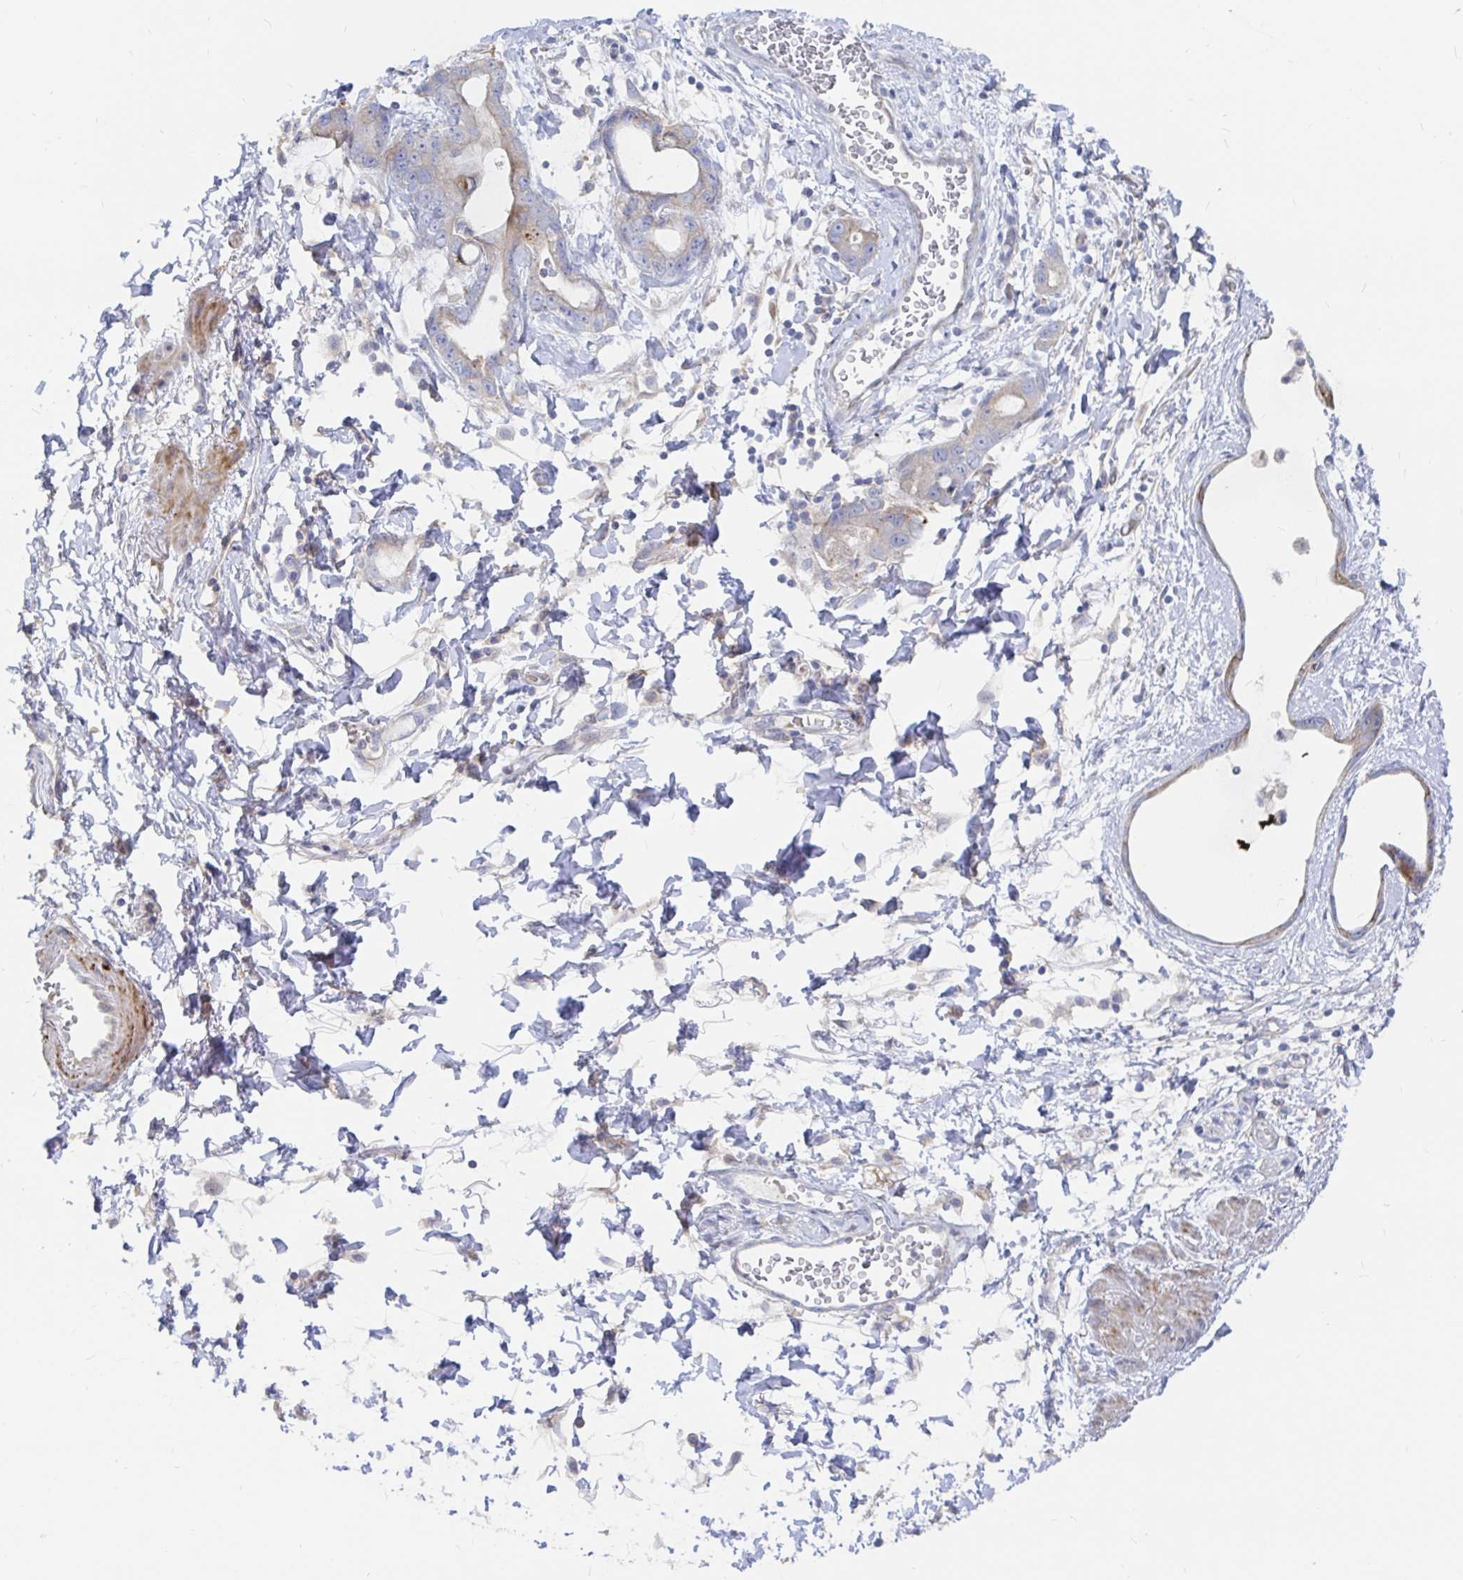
{"staining": {"intensity": "moderate", "quantity": "<25%", "location": "cytoplasmic/membranous"}, "tissue": "stomach cancer", "cell_type": "Tumor cells", "image_type": "cancer", "snomed": [{"axis": "morphology", "description": "Adenocarcinoma, NOS"}, {"axis": "topography", "description": "Stomach"}], "caption": "Tumor cells demonstrate low levels of moderate cytoplasmic/membranous staining in approximately <25% of cells in human stomach cancer (adenocarcinoma). (Brightfield microscopy of DAB IHC at high magnification).", "gene": "KCTD19", "patient": {"sex": "male", "age": 55}}